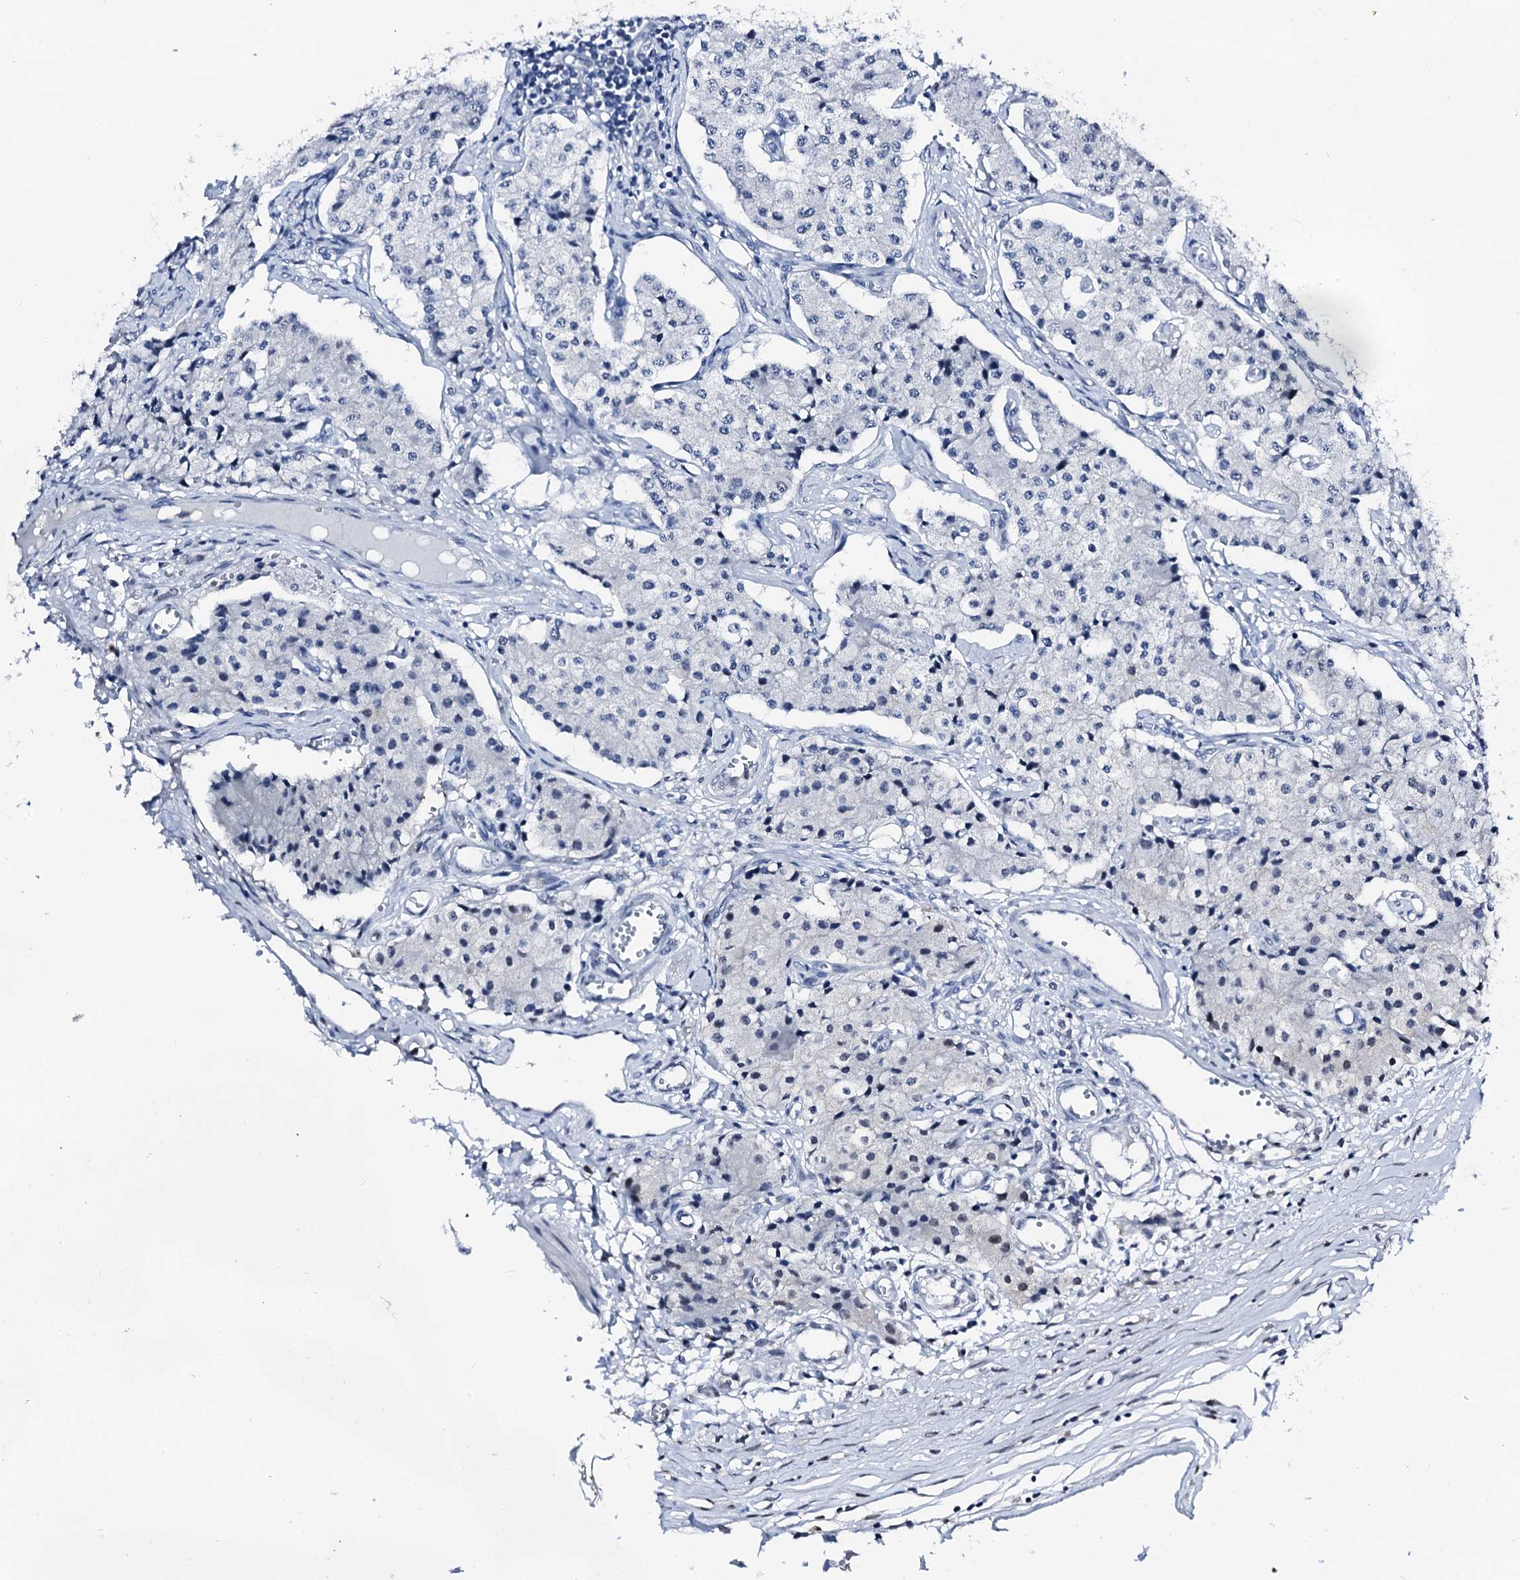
{"staining": {"intensity": "negative", "quantity": "none", "location": "none"}, "tissue": "carcinoid", "cell_type": "Tumor cells", "image_type": "cancer", "snomed": [{"axis": "morphology", "description": "Carcinoid, malignant, NOS"}, {"axis": "topography", "description": "Colon"}], "caption": "An IHC image of malignant carcinoid is shown. There is no staining in tumor cells of malignant carcinoid.", "gene": "TRAFD1", "patient": {"sex": "female", "age": 52}}